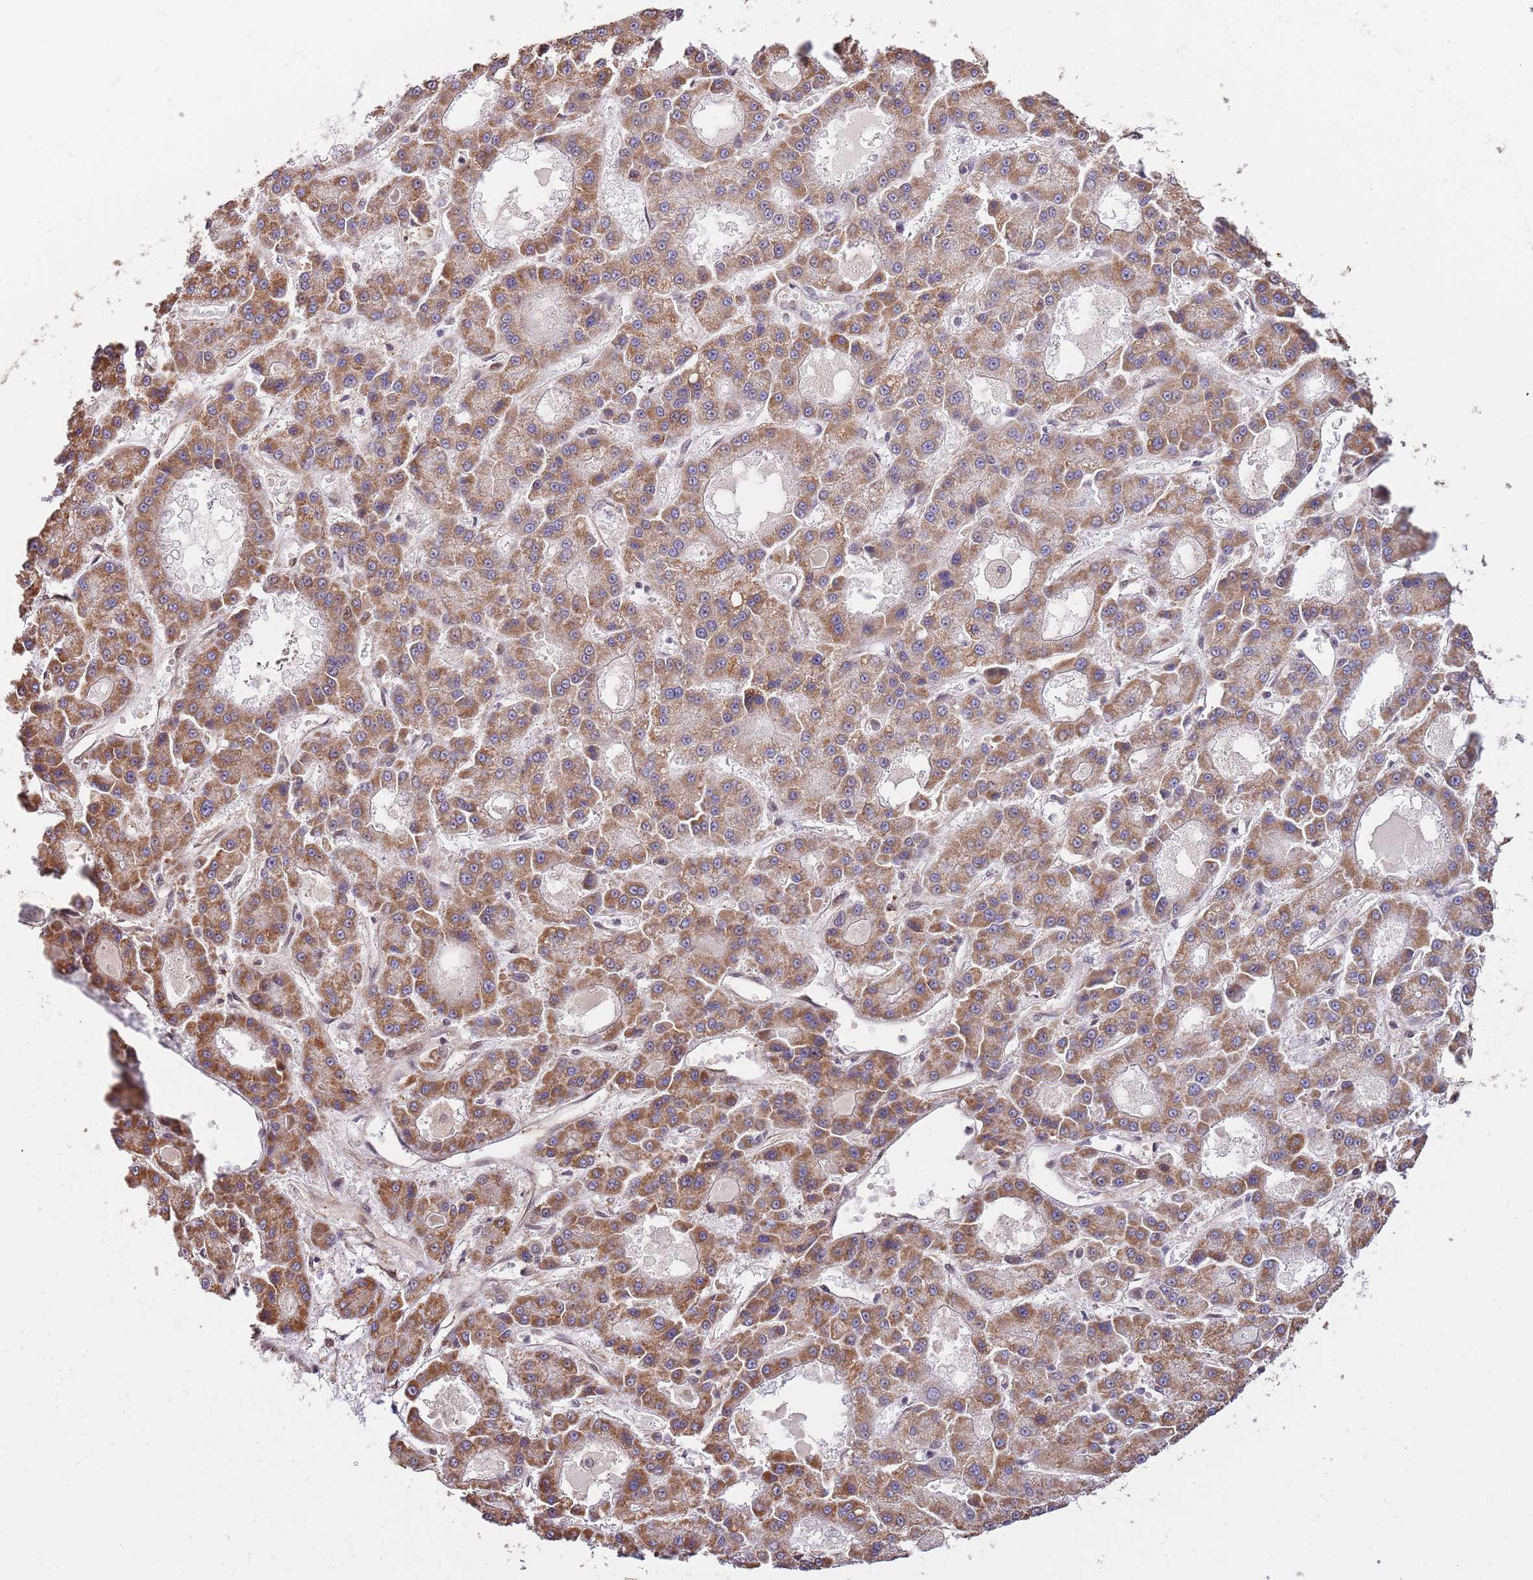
{"staining": {"intensity": "moderate", "quantity": ">75%", "location": "cytoplasmic/membranous"}, "tissue": "liver cancer", "cell_type": "Tumor cells", "image_type": "cancer", "snomed": [{"axis": "morphology", "description": "Carcinoma, Hepatocellular, NOS"}, {"axis": "topography", "description": "Liver"}], "caption": "Protein staining of liver hepatocellular carcinoma tissue displays moderate cytoplasmic/membranous positivity in about >75% of tumor cells.", "gene": "RIF1", "patient": {"sex": "male", "age": 70}}